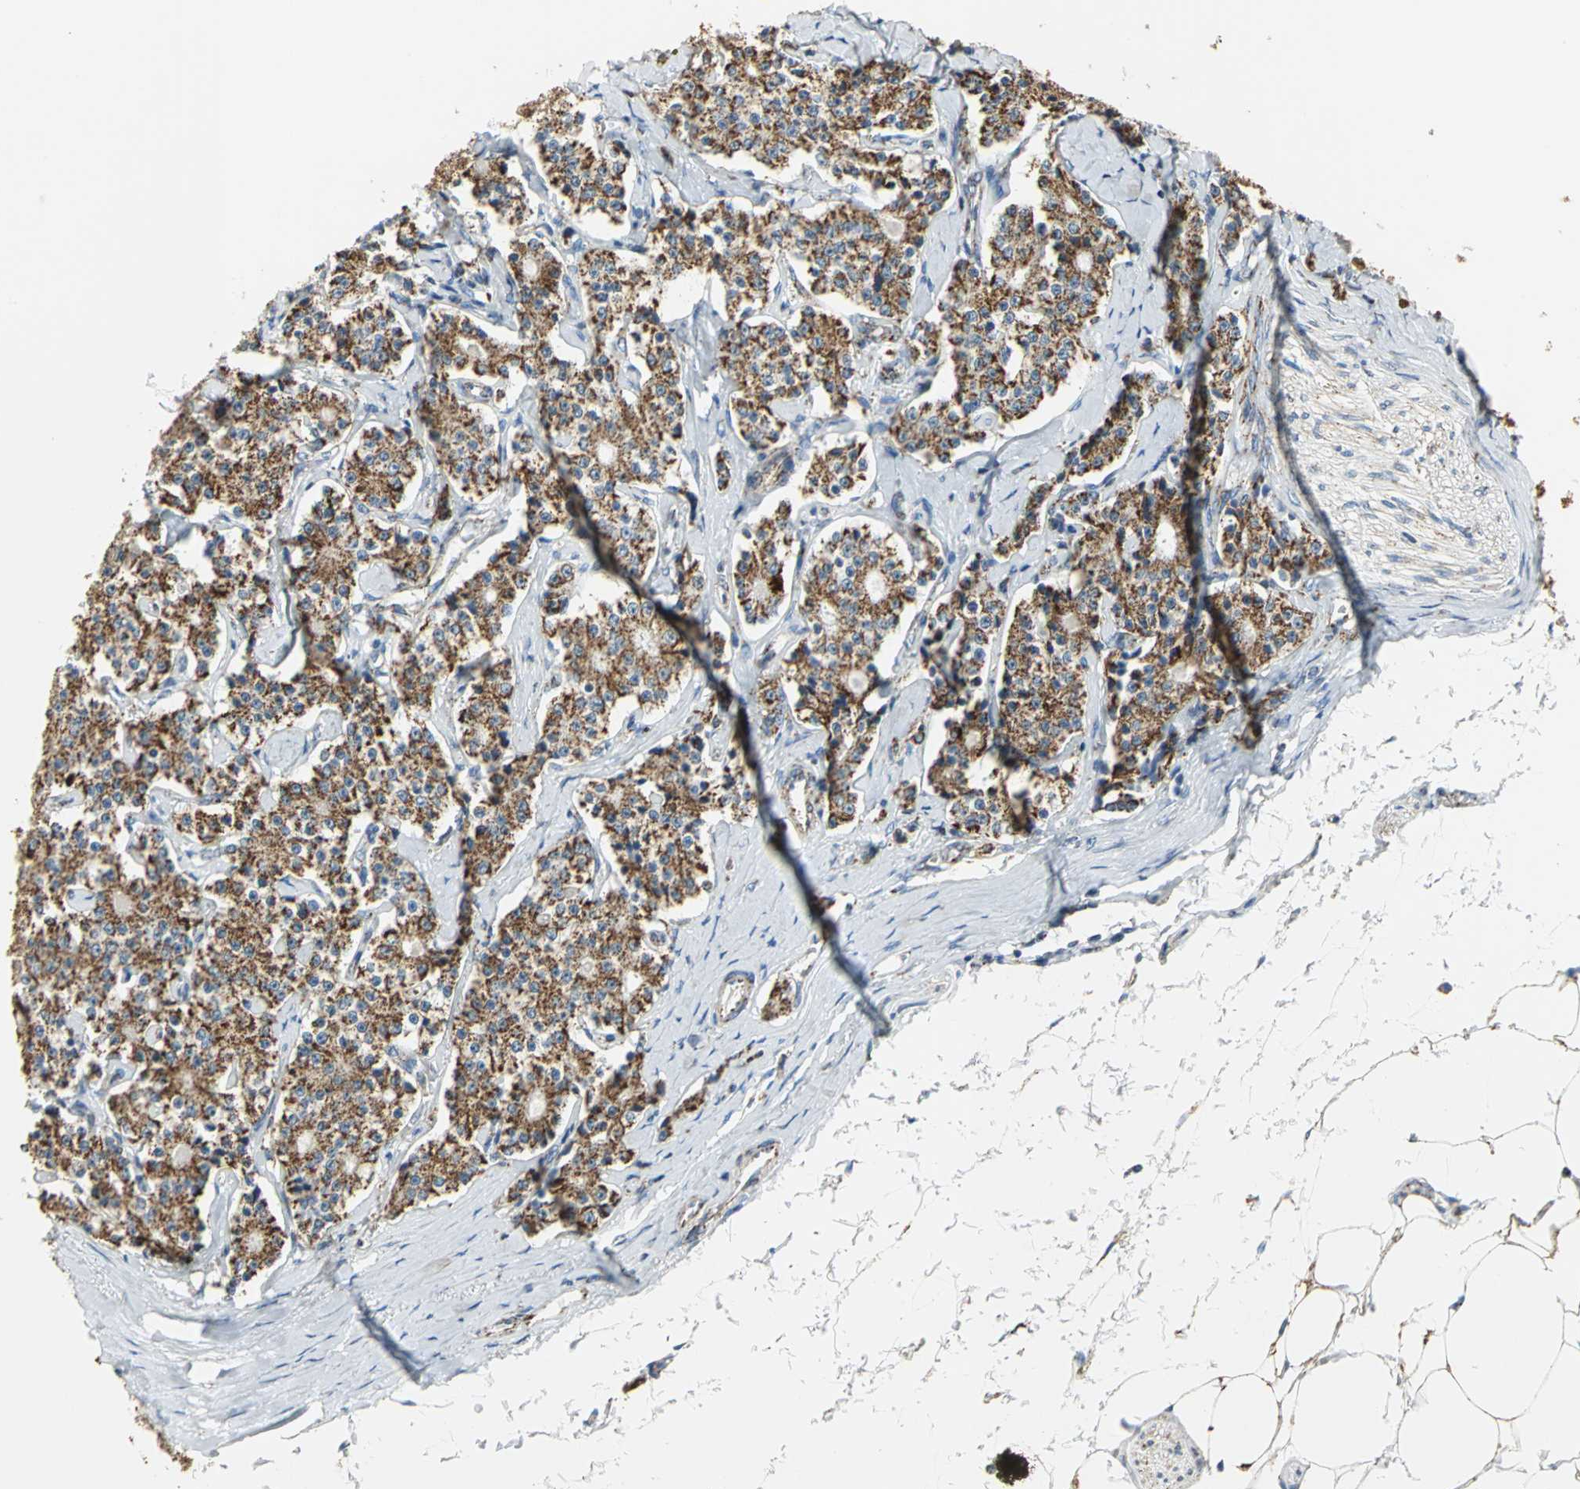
{"staining": {"intensity": "strong", "quantity": ">75%", "location": "cytoplasmic/membranous"}, "tissue": "carcinoid", "cell_type": "Tumor cells", "image_type": "cancer", "snomed": [{"axis": "morphology", "description": "Carcinoid, malignant, NOS"}, {"axis": "topography", "description": "Colon"}], "caption": "Carcinoid tissue demonstrates strong cytoplasmic/membranous staining in approximately >75% of tumor cells The staining was performed using DAB (3,3'-diaminobenzidine), with brown indicating positive protein expression. Nuclei are stained blue with hematoxylin.", "gene": "NTRK1", "patient": {"sex": "female", "age": 61}}